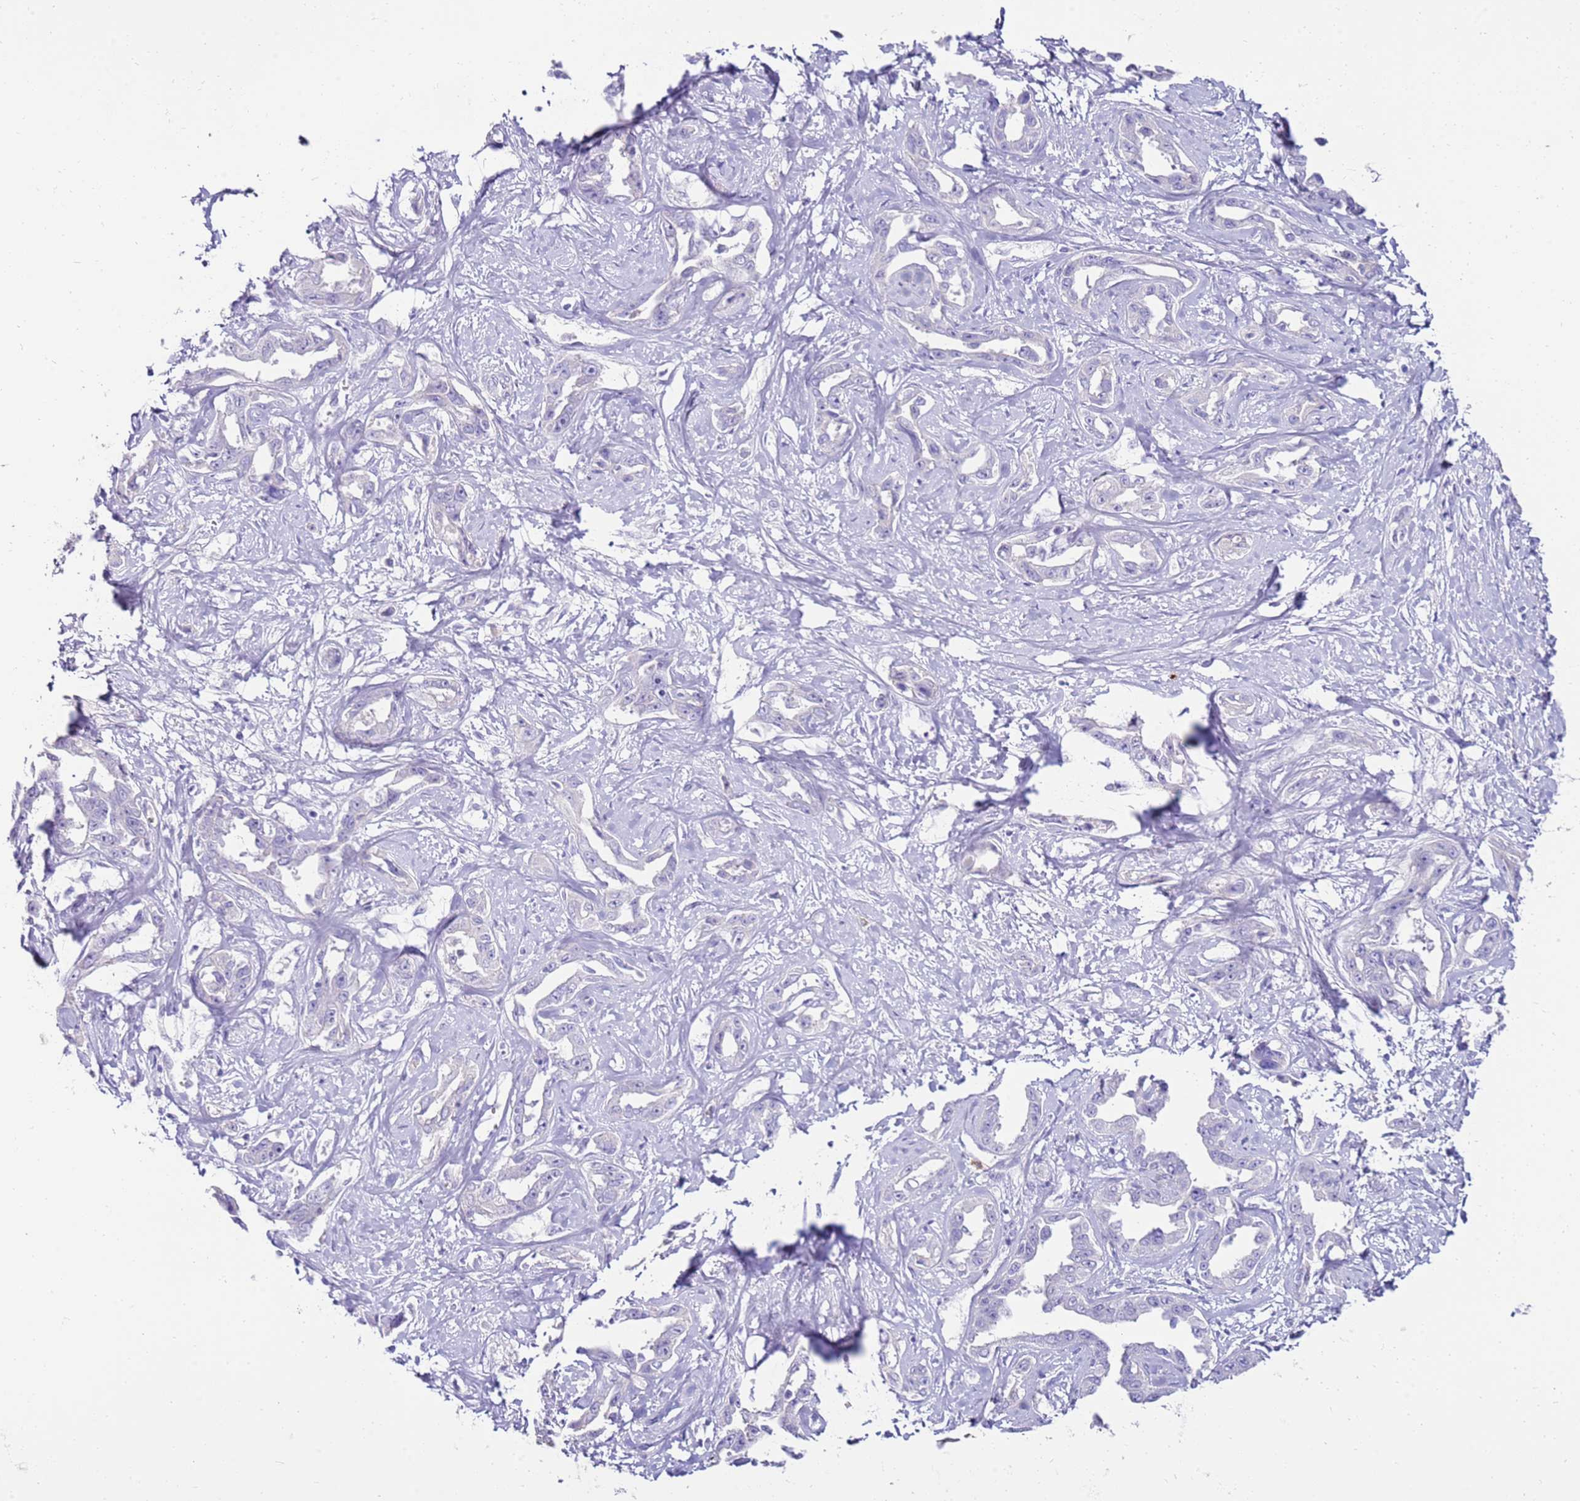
{"staining": {"intensity": "negative", "quantity": "none", "location": "none"}, "tissue": "liver cancer", "cell_type": "Tumor cells", "image_type": "cancer", "snomed": [{"axis": "morphology", "description": "Cholangiocarcinoma"}, {"axis": "topography", "description": "Liver"}], "caption": "There is no significant expression in tumor cells of cholangiocarcinoma (liver).", "gene": "EVPLL", "patient": {"sex": "male", "age": 59}}